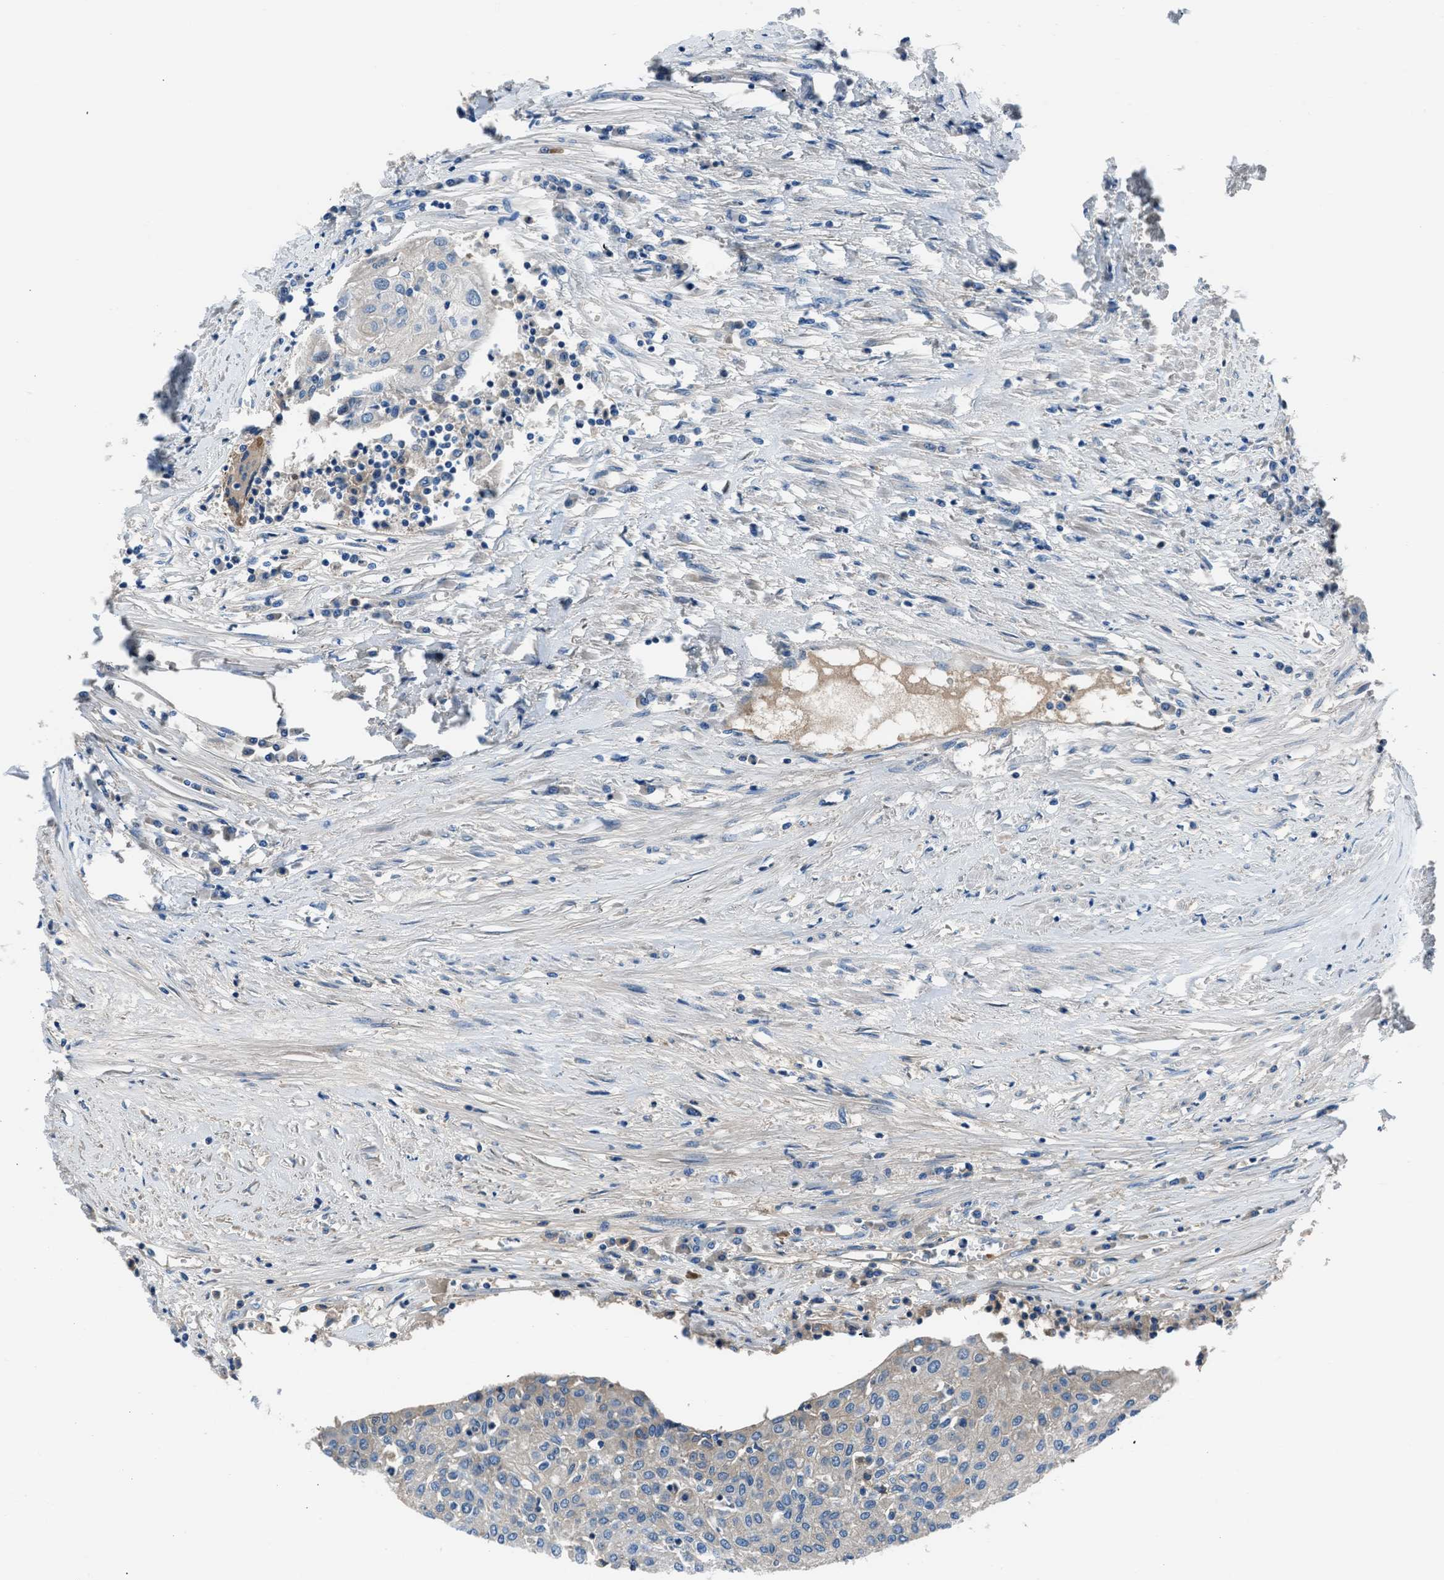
{"staining": {"intensity": "negative", "quantity": "none", "location": "none"}, "tissue": "urothelial cancer", "cell_type": "Tumor cells", "image_type": "cancer", "snomed": [{"axis": "morphology", "description": "Urothelial carcinoma, High grade"}, {"axis": "topography", "description": "Urinary bladder"}], "caption": "DAB (3,3'-diaminobenzidine) immunohistochemical staining of urothelial cancer exhibits no significant positivity in tumor cells.", "gene": "SLC38A6", "patient": {"sex": "female", "age": 85}}